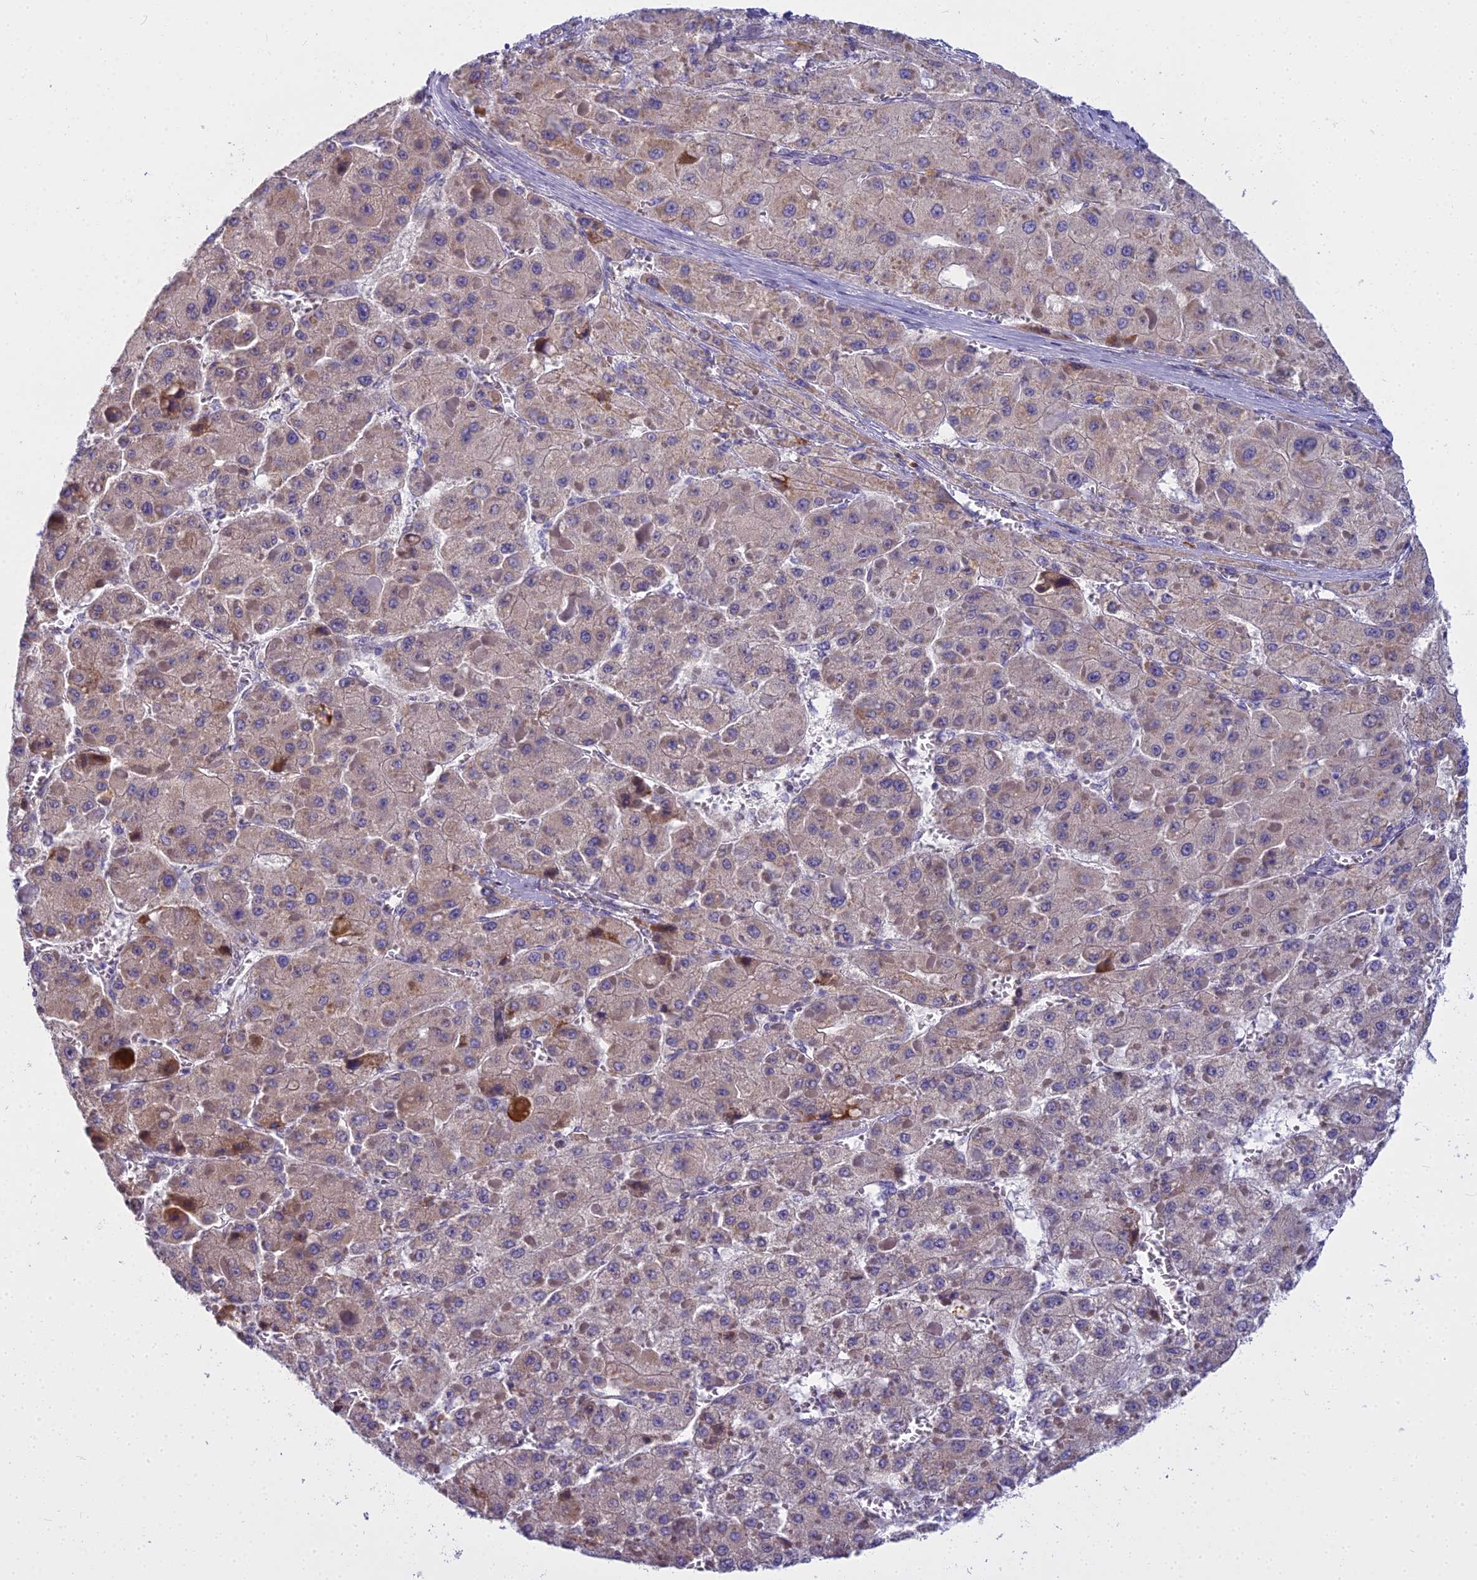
{"staining": {"intensity": "weak", "quantity": "25%-75%", "location": "cytoplasmic/membranous"}, "tissue": "liver cancer", "cell_type": "Tumor cells", "image_type": "cancer", "snomed": [{"axis": "morphology", "description": "Carcinoma, Hepatocellular, NOS"}, {"axis": "topography", "description": "Liver"}], "caption": "Weak cytoplasmic/membranous expression is present in approximately 25%-75% of tumor cells in hepatocellular carcinoma (liver).", "gene": "WDPCP", "patient": {"sex": "female", "age": 73}}